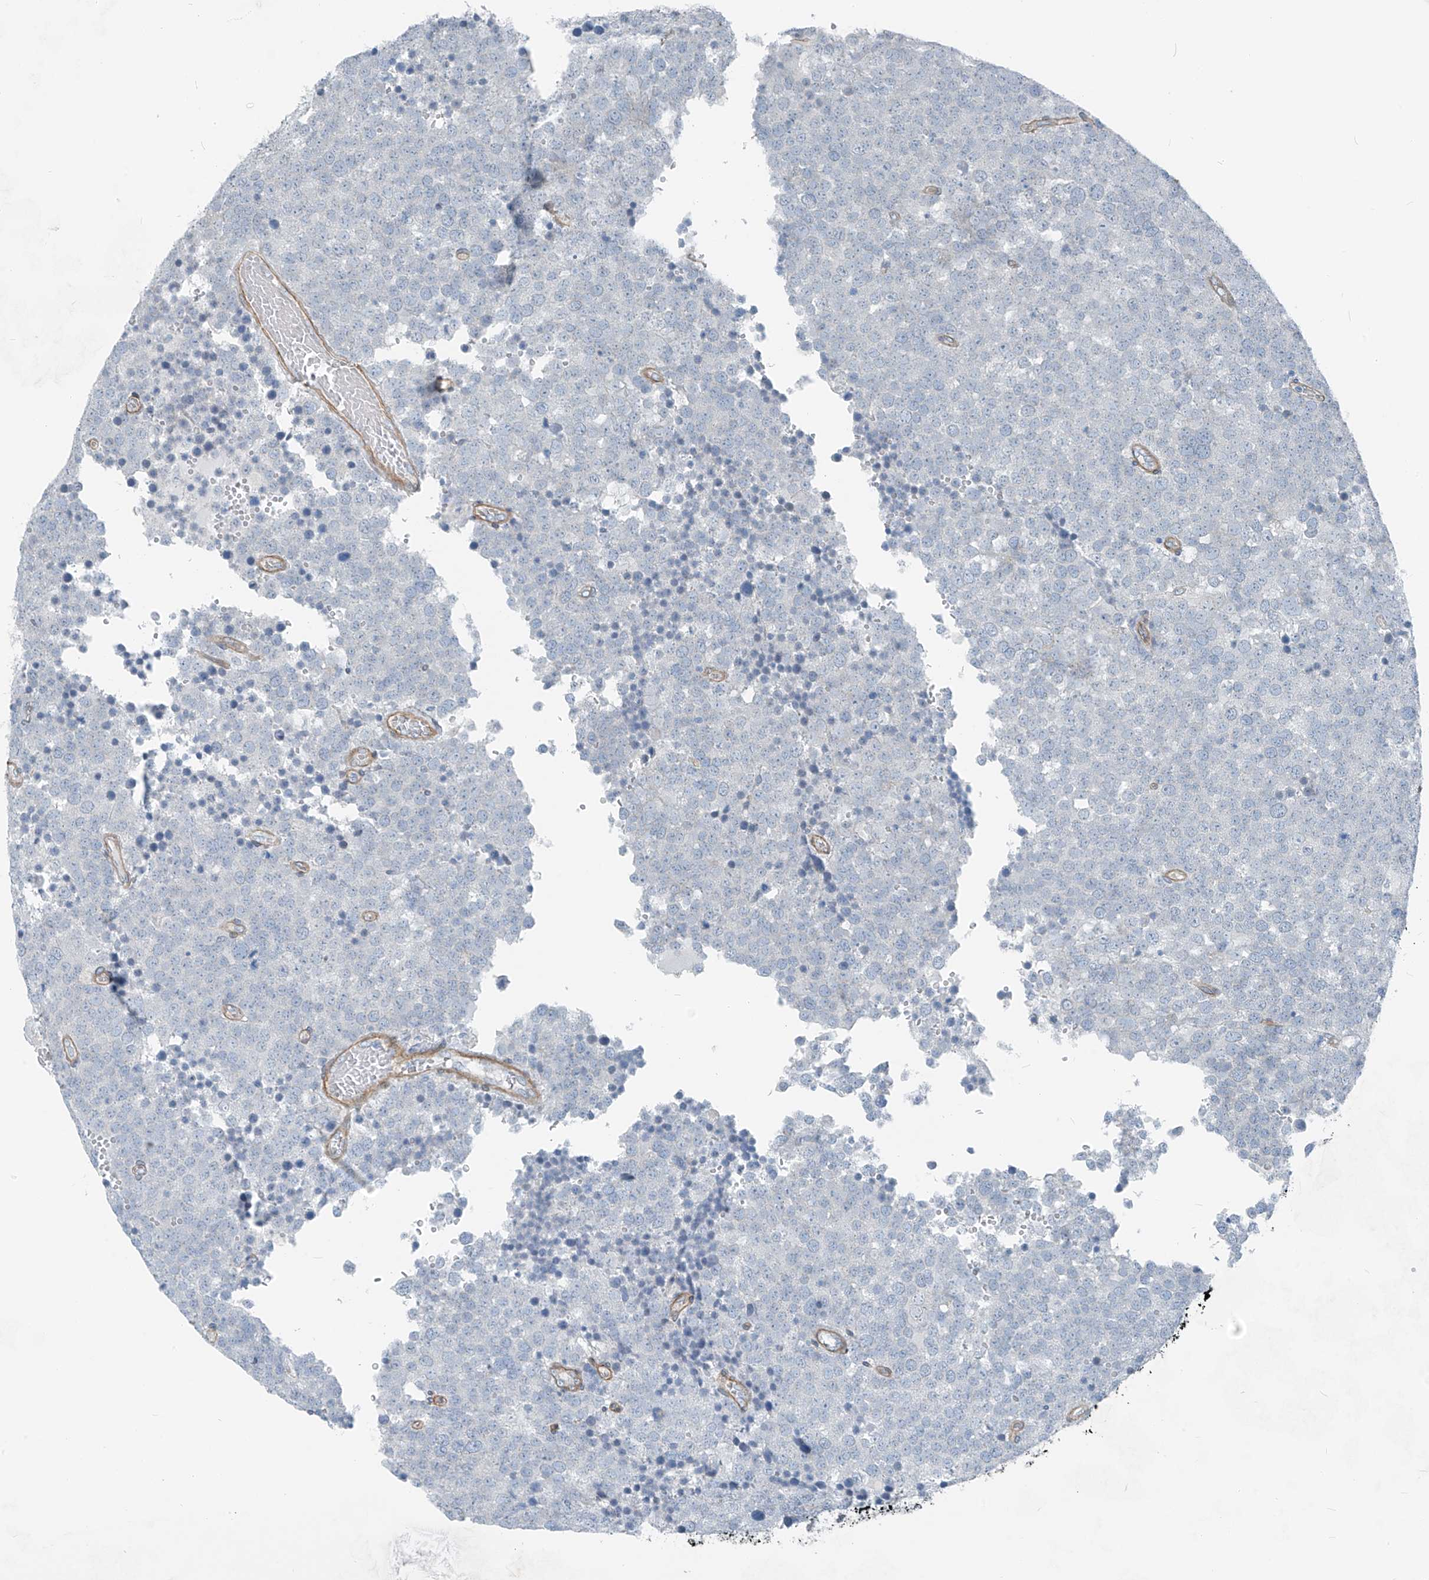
{"staining": {"intensity": "negative", "quantity": "none", "location": "none"}, "tissue": "testis cancer", "cell_type": "Tumor cells", "image_type": "cancer", "snomed": [{"axis": "morphology", "description": "Seminoma, NOS"}, {"axis": "topography", "description": "Testis"}], "caption": "A histopathology image of testis cancer (seminoma) stained for a protein demonstrates no brown staining in tumor cells. (DAB IHC visualized using brightfield microscopy, high magnification).", "gene": "TNS2", "patient": {"sex": "male", "age": 71}}